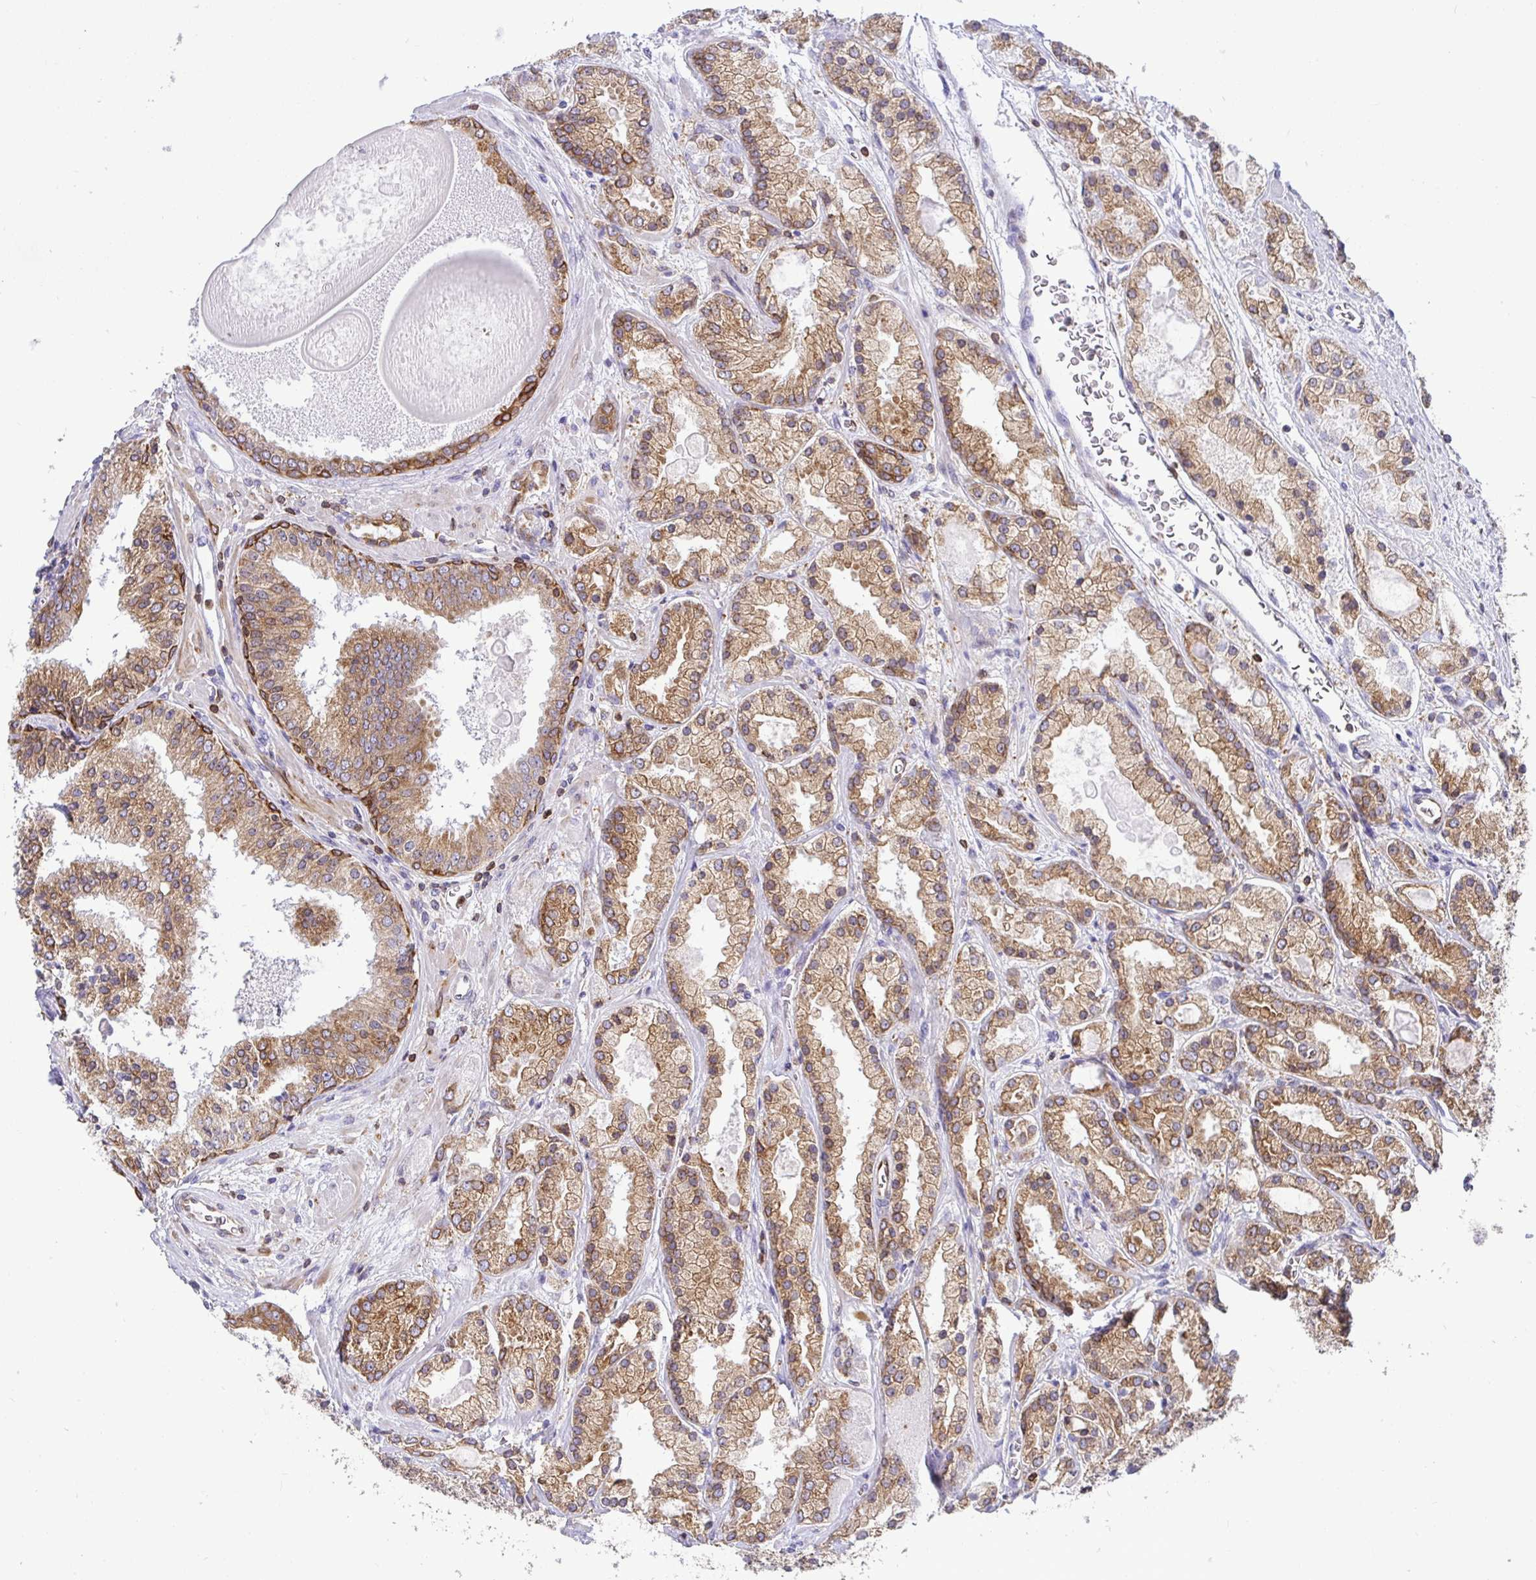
{"staining": {"intensity": "moderate", "quantity": ">75%", "location": "cytoplasmic/membranous"}, "tissue": "prostate cancer", "cell_type": "Tumor cells", "image_type": "cancer", "snomed": [{"axis": "morphology", "description": "Adenocarcinoma, High grade"}, {"axis": "topography", "description": "Prostate"}], "caption": "DAB (3,3'-diaminobenzidine) immunohistochemical staining of human prostate adenocarcinoma (high-grade) displays moderate cytoplasmic/membranous protein positivity in about >75% of tumor cells.", "gene": "TP53I11", "patient": {"sex": "male", "age": 67}}